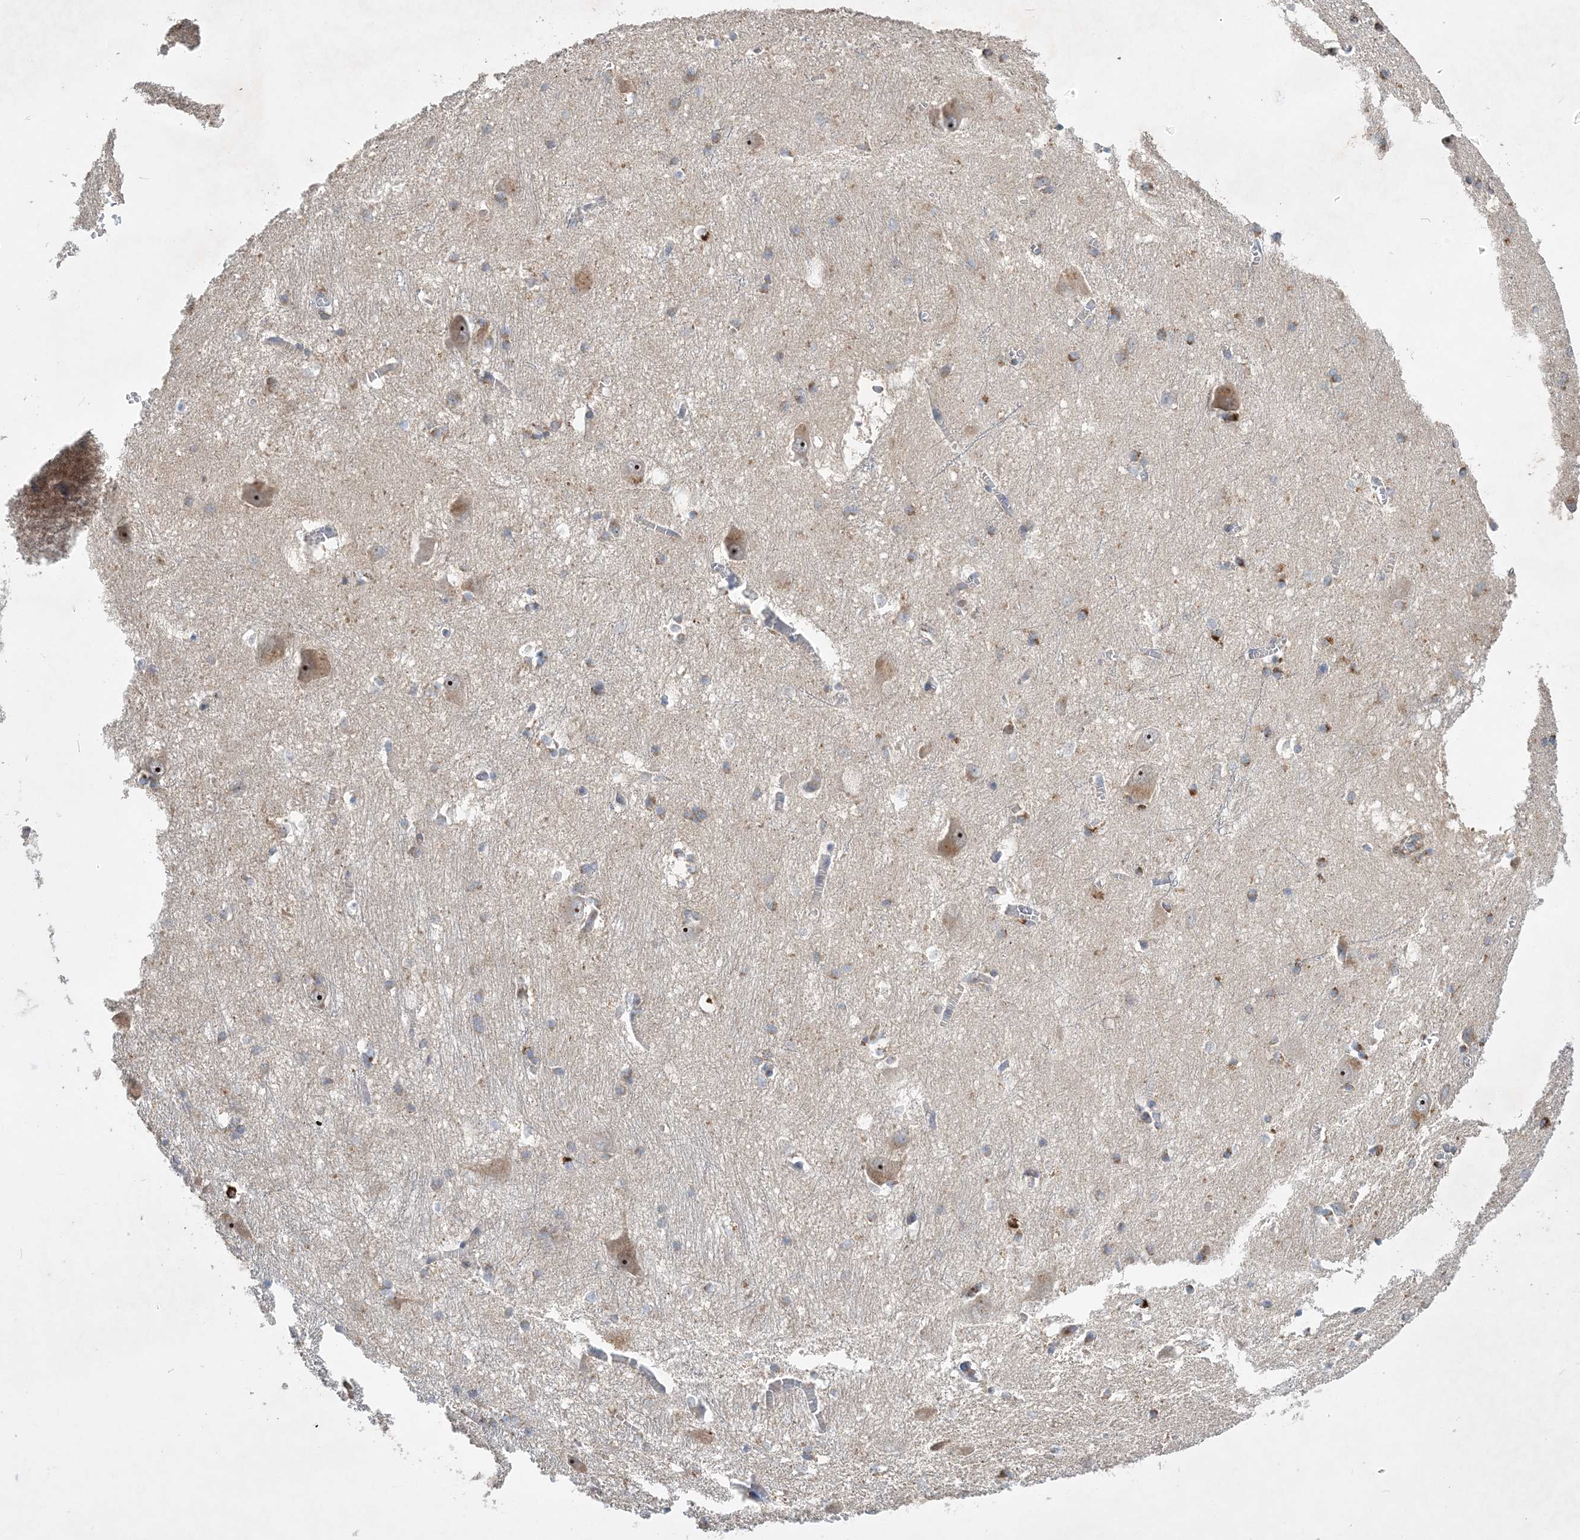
{"staining": {"intensity": "weak", "quantity": "<25%", "location": "cytoplasmic/membranous"}, "tissue": "caudate", "cell_type": "Glial cells", "image_type": "normal", "snomed": [{"axis": "morphology", "description": "Normal tissue, NOS"}, {"axis": "topography", "description": "Lateral ventricle wall"}], "caption": "Immunohistochemistry micrograph of unremarkable caudate stained for a protein (brown), which displays no positivity in glial cells.", "gene": "FEZ2", "patient": {"sex": "male", "age": 37}}